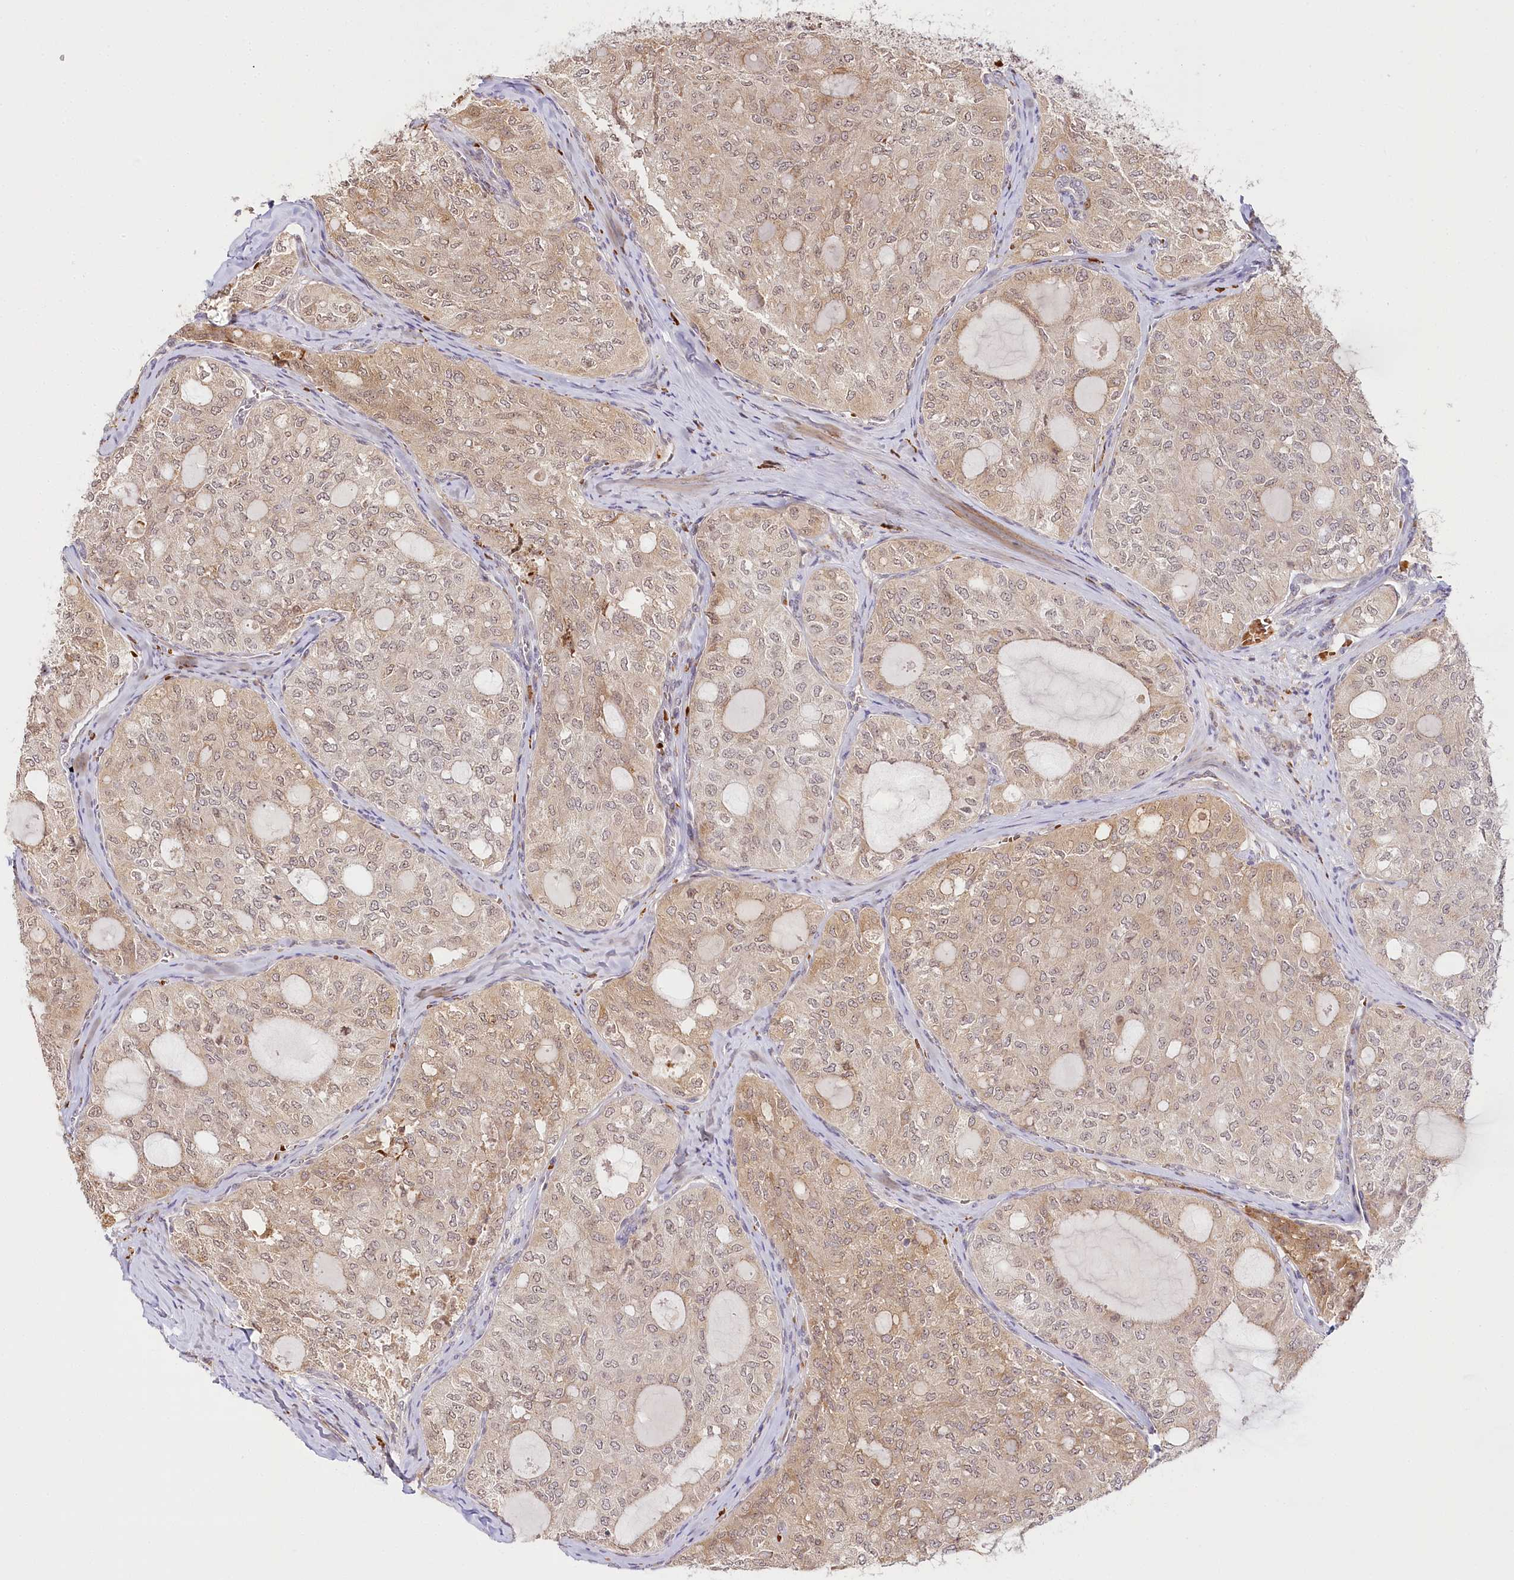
{"staining": {"intensity": "weak", "quantity": "25%-75%", "location": "cytoplasmic/membranous,nuclear"}, "tissue": "thyroid cancer", "cell_type": "Tumor cells", "image_type": "cancer", "snomed": [{"axis": "morphology", "description": "Follicular adenoma carcinoma, NOS"}, {"axis": "topography", "description": "Thyroid gland"}], "caption": "Protein staining demonstrates weak cytoplasmic/membranous and nuclear expression in about 25%-75% of tumor cells in thyroid cancer (follicular adenoma carcinoma).", "gene": "WDR36", "patient": {"sex": "male", "age": 75}}